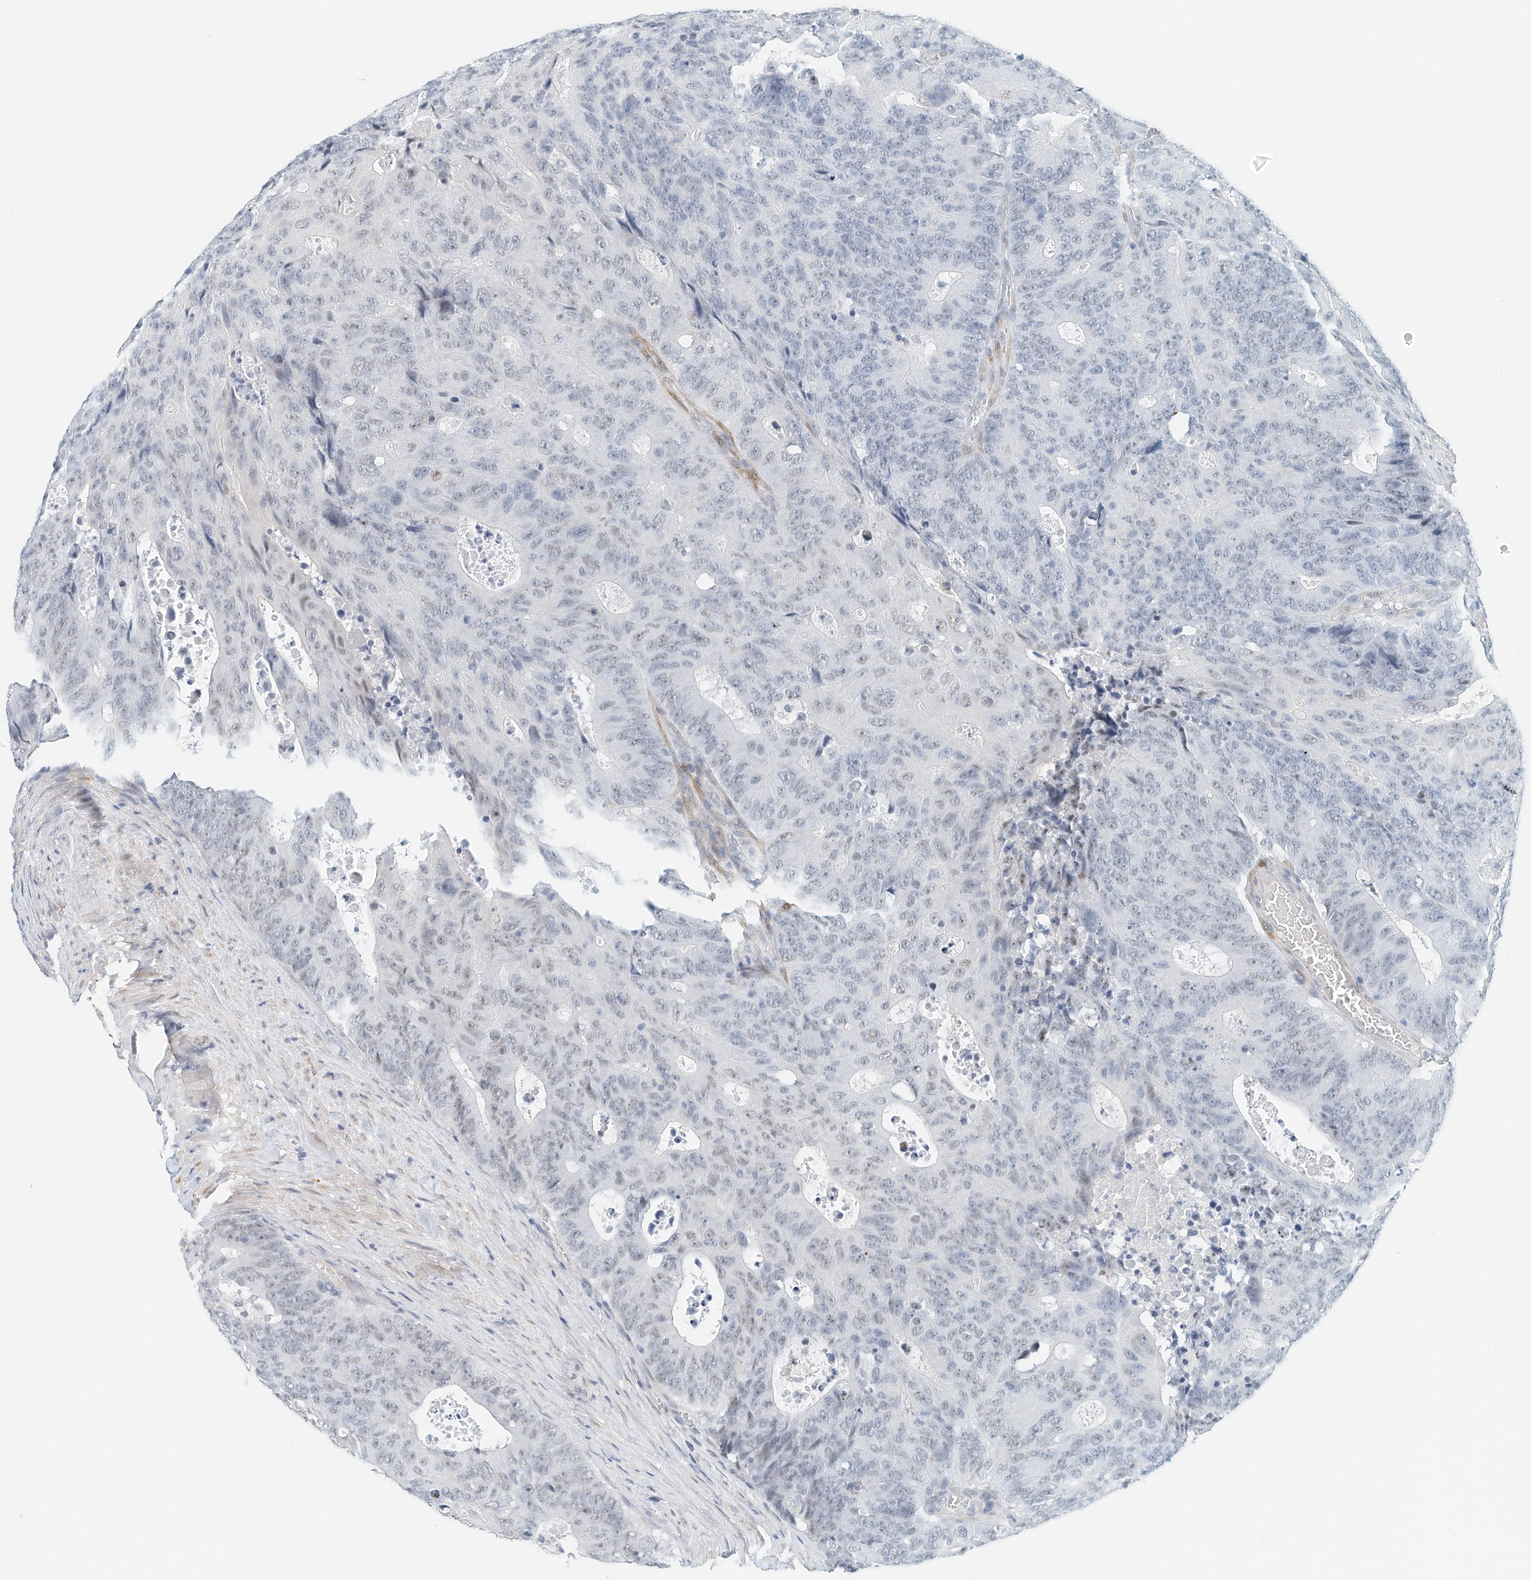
{"staining": {"intensity": "negative", "quantity": "none", "location": "none"}, "tissue": "colorectal cancer", "cell_type": "Tumor cells", "image_type": "cancer", "snomed": [{"axis": "morphology", "description": "Adenocarcinoma, NOS"}, {"axis": "topography", "description": "Colon"}], "caption": "A micrograph of human adenocarcinoma (colorectal) is negative for staining in tumor cells.", "gene": "ARHGAP28", "patient": {"sex": "male", "age": 87}}